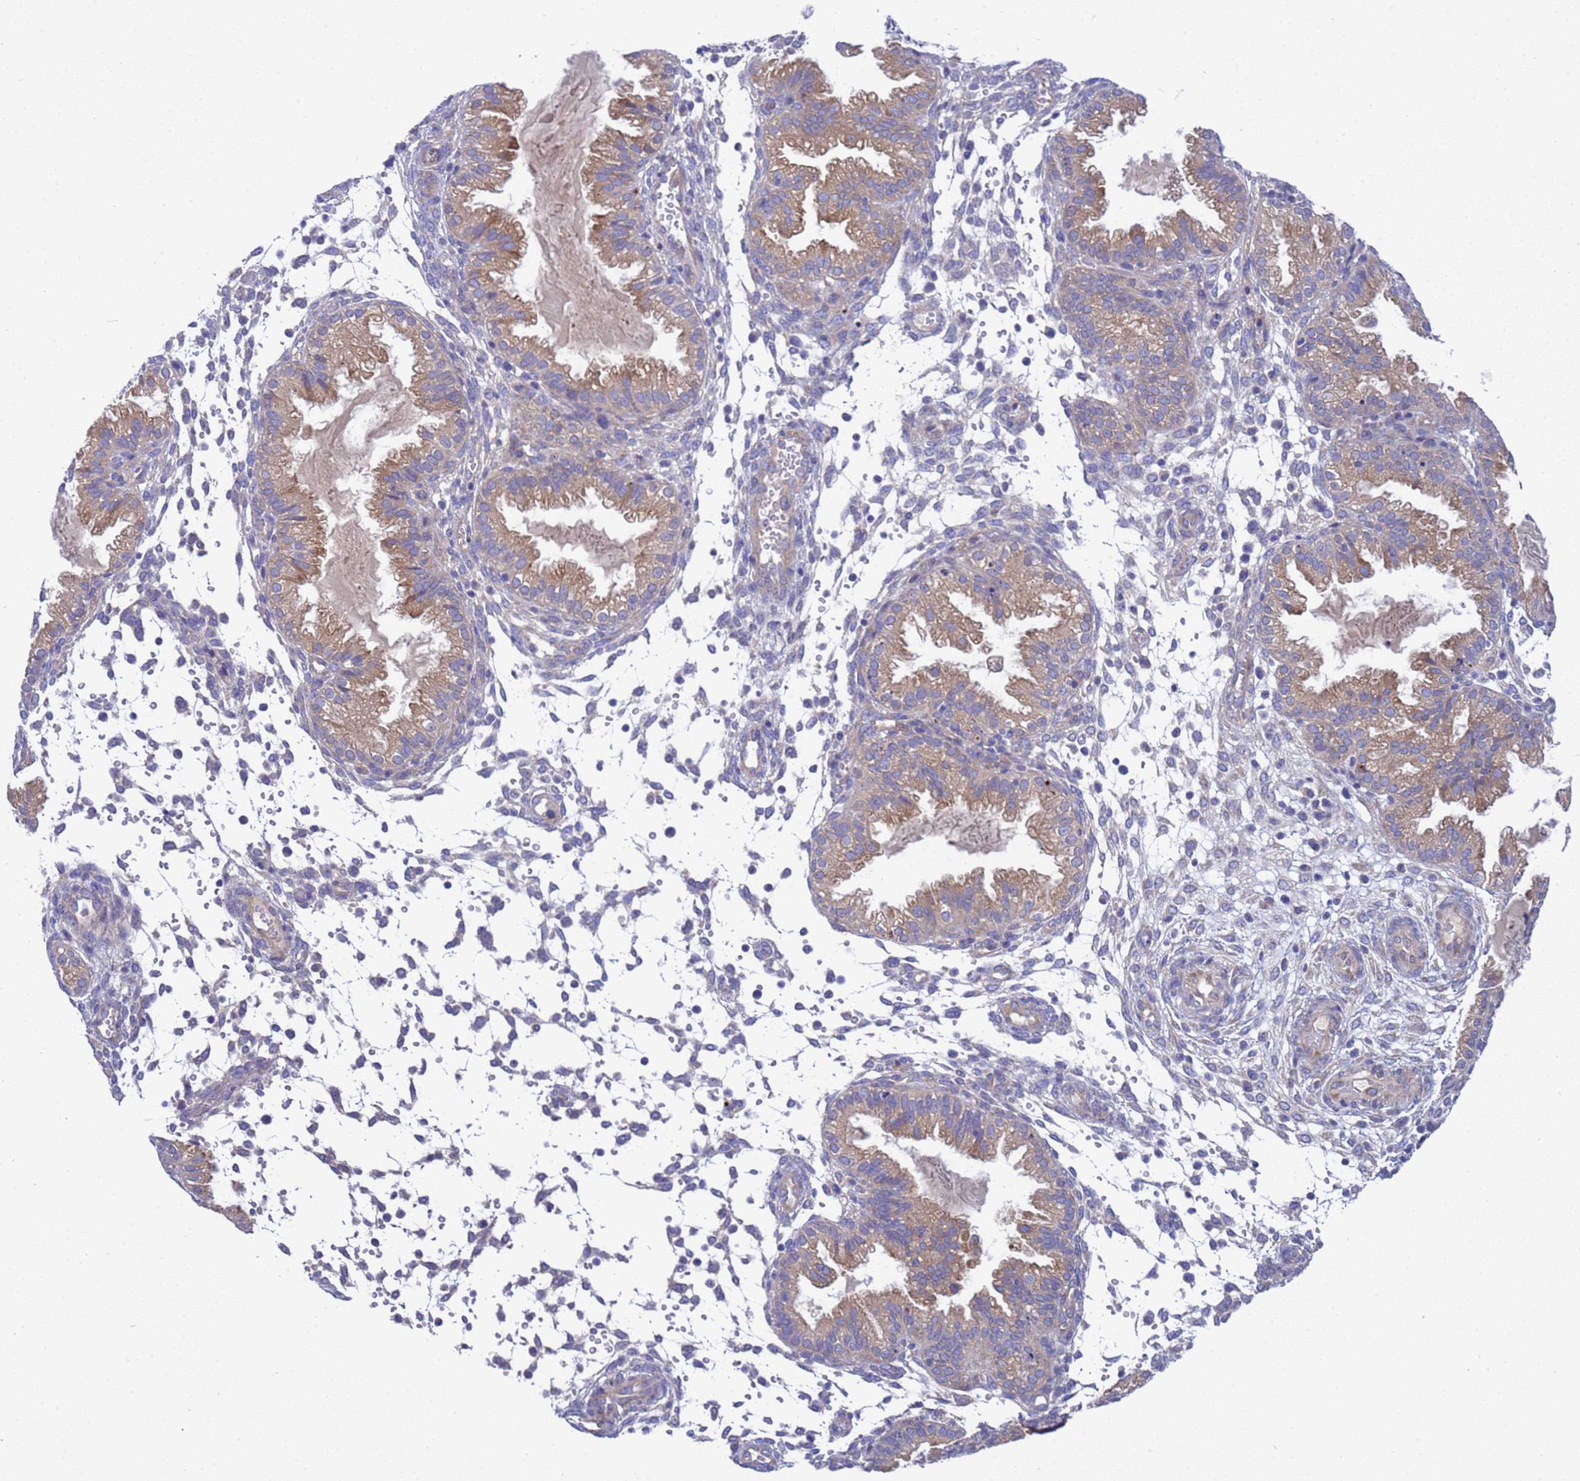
{"staining": {"intensity": "negative", "quantity": "none", "location": "none"}, "tissue": "endometrium", "cell_type": "Cells in endometrial stroma", "image_type": "normal", "snomed": [{"axis": "morphology", "description": "Normal tissue, NOS"}, {"axis": "topography", "description": "Endometrium"}], "caption": "DAB immunohistochemical staining of benign human endometrium reveals no significant expression in cells in endometrial stroma.", "gene": "RC3H2", "patient": {"sex": "female", "age": 33}}